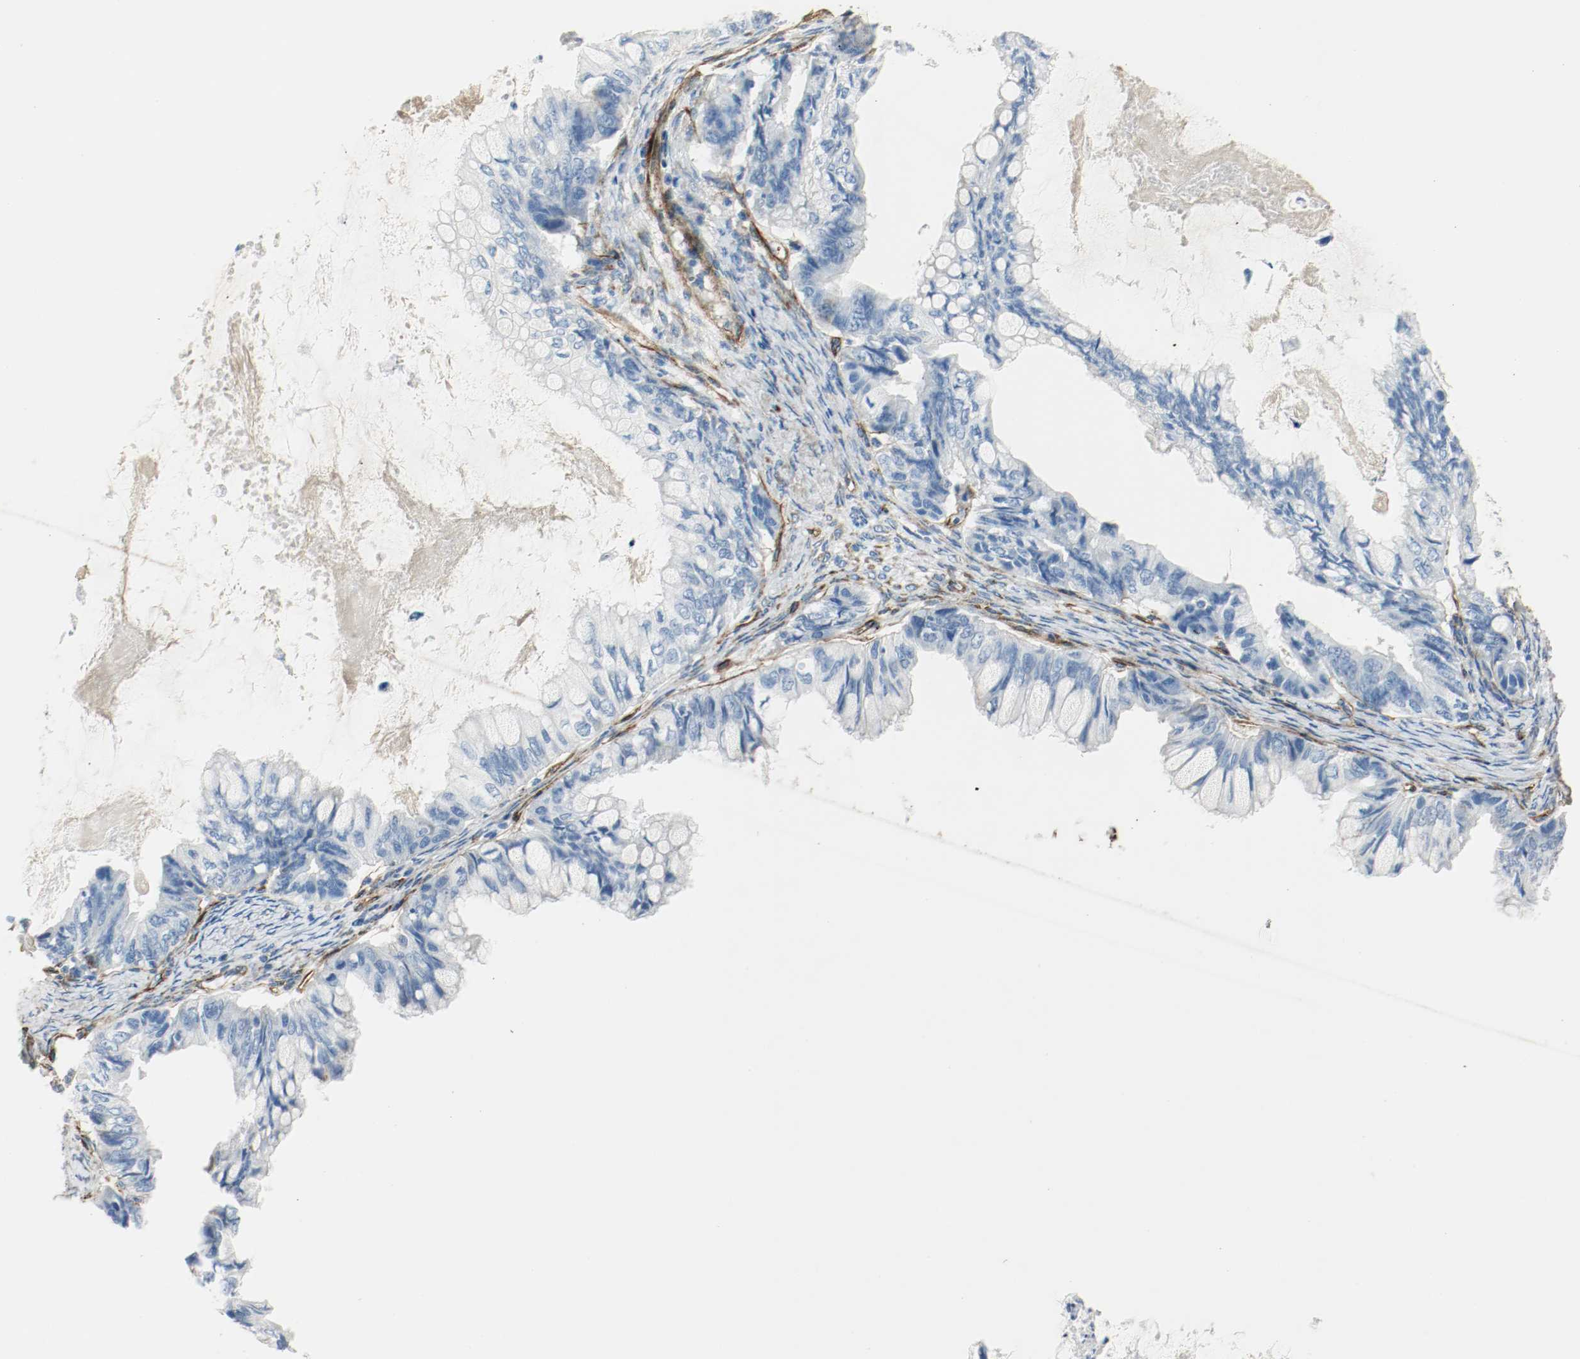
{"staining": {"intensity": "negative", "quantity": "none", "location": "none"}, "tissue": "ovarian cancer", "cell_type": "Tumor cells", "image_type": "cancer", "snomed": [{"axis": "morphology", "description": "Cystadenocarcinoma, mucinous, NOS"}, {"axis": "topography", "description": "Ovary"}], "caption": "Immunohistochemistry (IHC) micrograph of neoplastic tissue: ovarian cancer (mucinous cystadenocarcinoma) stained with DAB (3,3'-diaminobenzidine) demonstrates no significant protein expression in tumor cells. (DAB IHC with hematoxylin counter stain).", "gene": "LAMB1", "patient": {"sex": "female", "age": 80}}